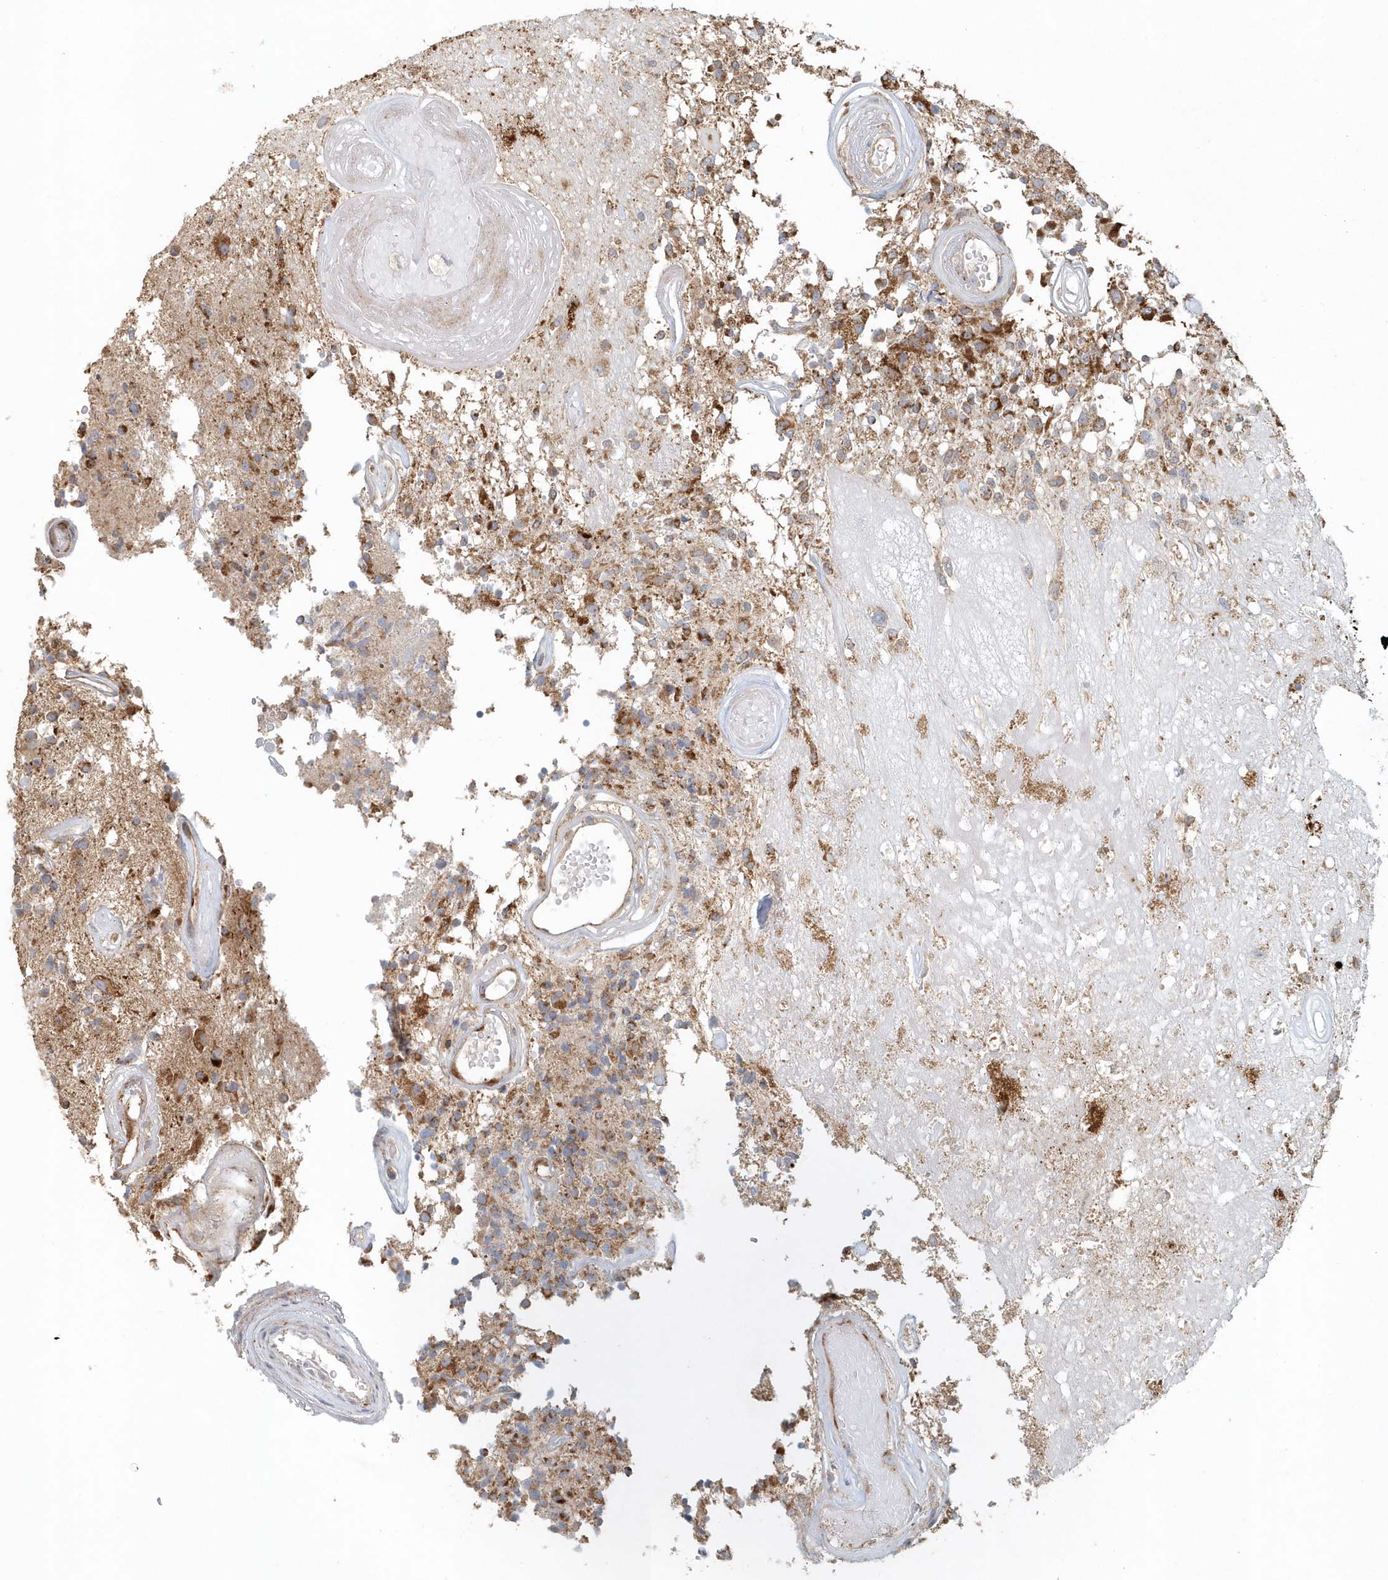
{"staining": {"intensity": "moderate", "quantity": ">75%", "location": "cytoplasmic/membranous"}, "tissue": "glioma", "cell_type": "Tumor cells", "image_type": "cancer", "snomed": [{"axis": "morphology", "description": "Glioma, malignant, High grade"}, {"axis": "morphology", "description": "Glioblastoma, NOS"}, {"axis": "topography", "description": "Brain"}], "caption": "Malignant glioma (high-grade) stained for a protein reveals moderate cytoplasmic/membranous positivity in tumor cells. The protein of interest is shown in brown color, while the nuclei are stained blue.", "gene": "MMUT", "patient": {"sex": "male", "age": 60}}